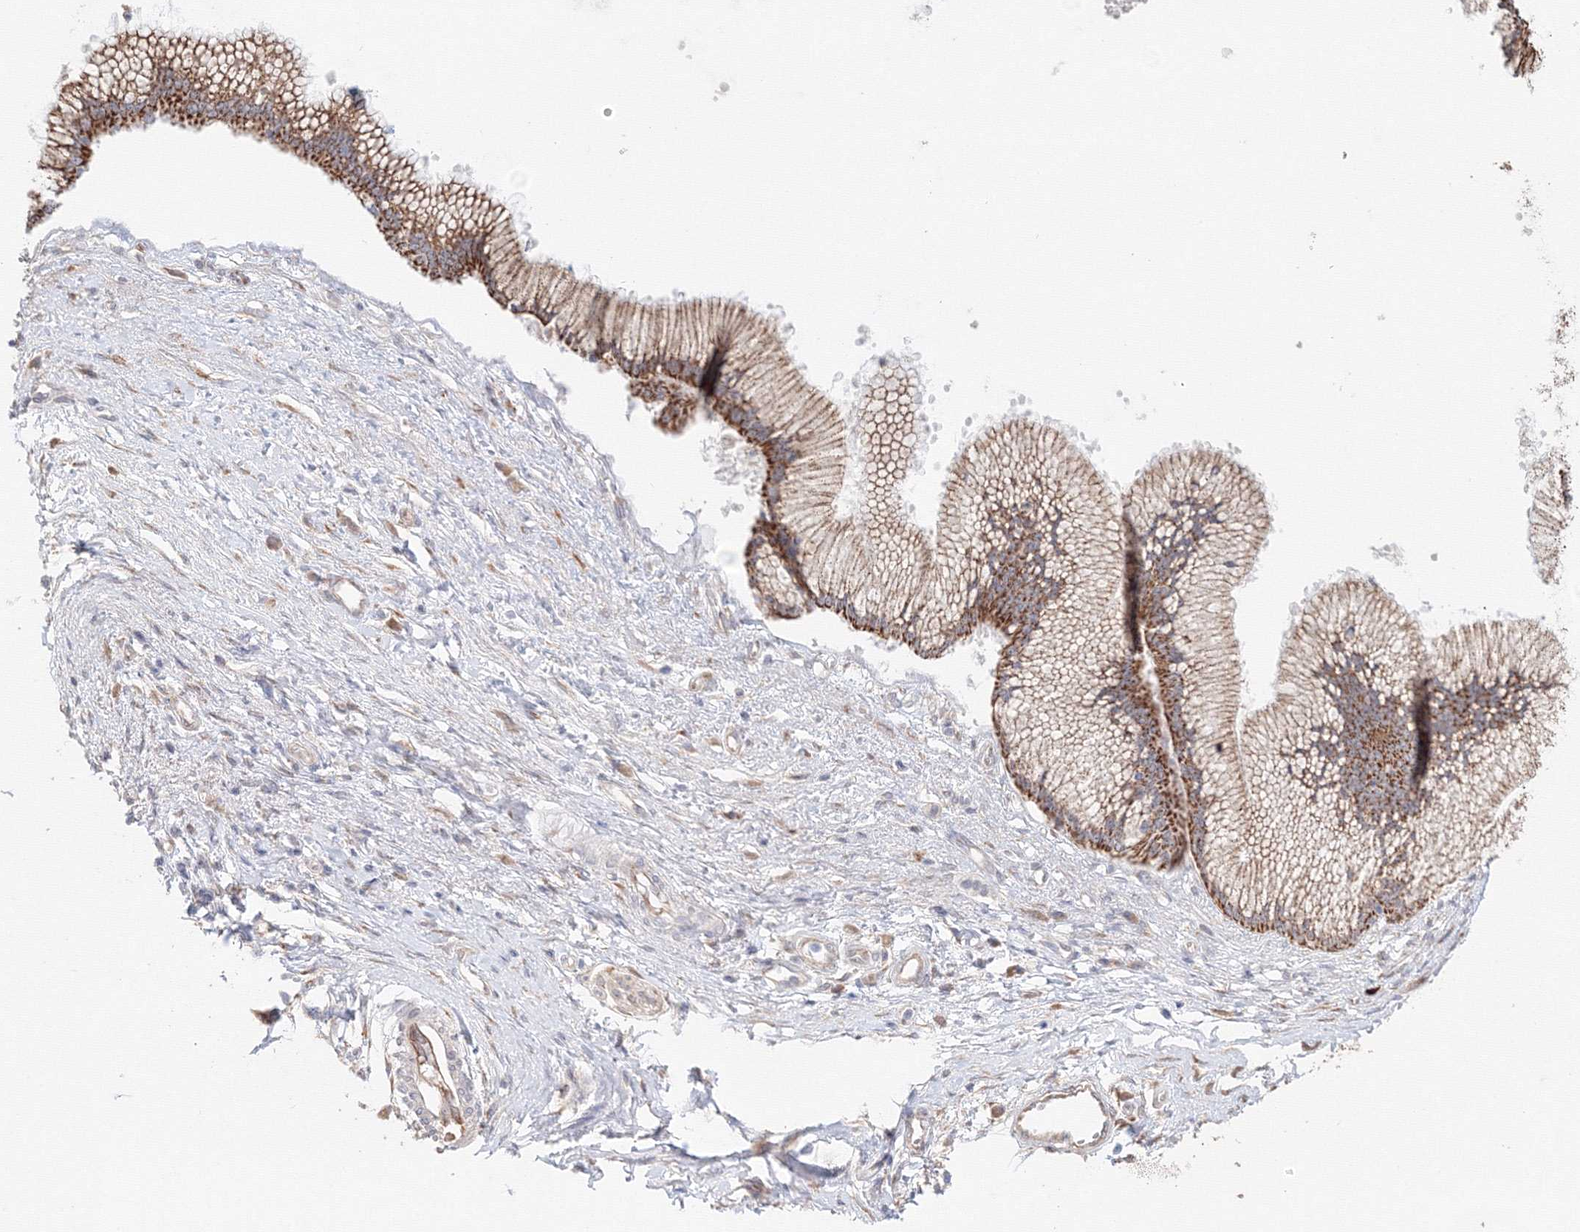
{"staining": {"intensity": "strong", "quantity": ">75%", "location": "cytoplasmic/membranous"}, "tissue": "pancreatic cancer", "cell_type": "Tumor cells", "image_type": "cancer", "snomed": [{"axis": "morphology", "description": "Adenocarcinoma, NOS"}, {"axis": "topography", "description": "Pancreas"}], "caption": "Pancreatic cancer (adenocarcinoma) stained for a protein (brown) demonstrates strong cytoplasmic/membranous positive staining in approximately >75% of tumor cells.", "gene": "DHRS12", "patient": {"sex": "male", "age": 68}}